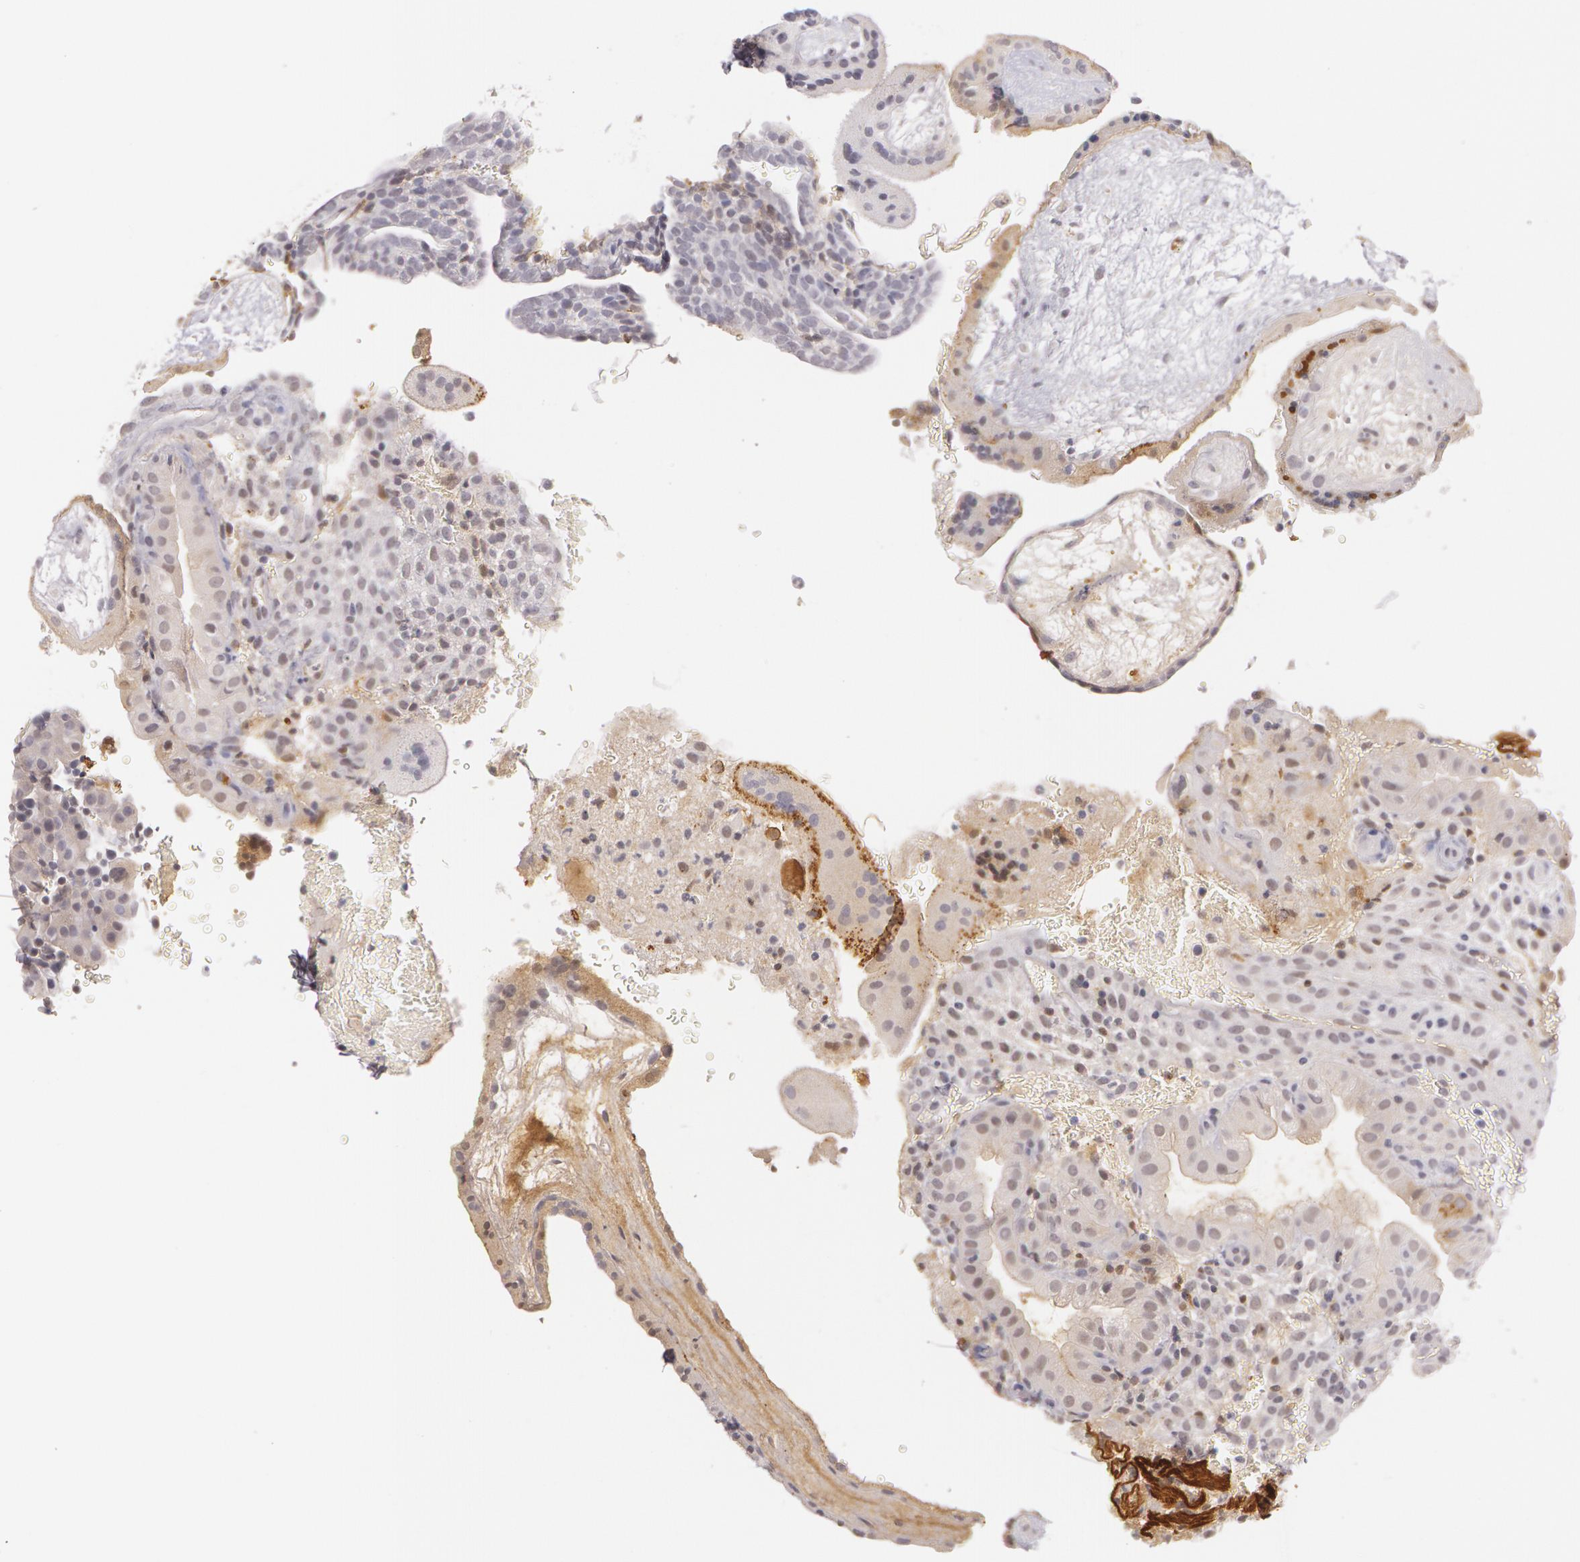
{"staining": {"intensity": "negative", "quantity": "none", "location": "none"}, "tissue": "placenta", "cell_type": "Decidual cells", "image_type": "normal", "snomed": [{"axis": "morphology", "description": "Normal tissue, NOS"}, {"axis": "topography", "description": "Placenta"}], "caption": "Decidual cells show no significant expression in unremarkable placenta.", "gene": "LBP", "patient": {"sex": "female", "age": 19}}